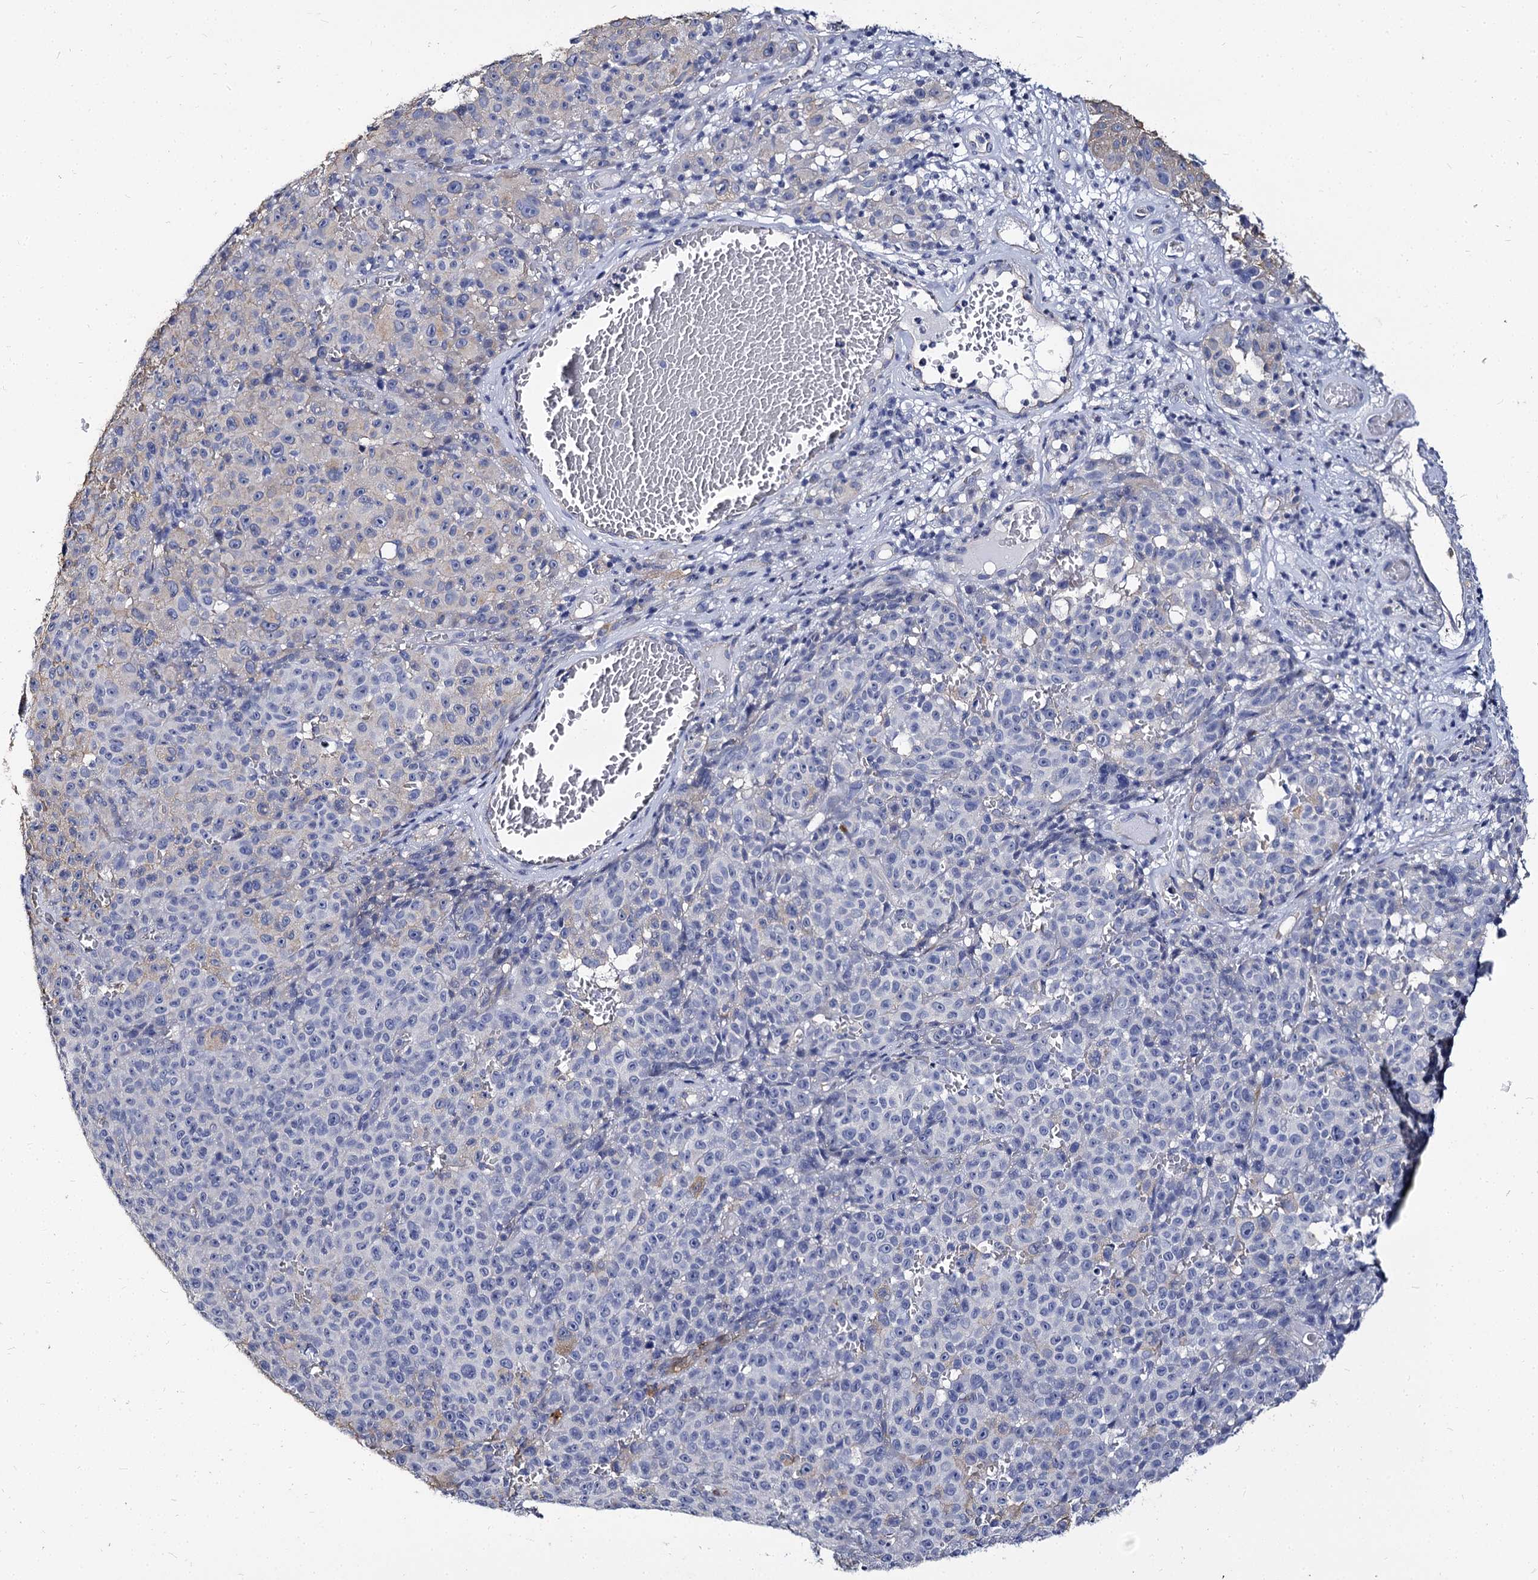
{"staining": {"intensity": "negative", "quantity": "none", "location": "none"}, "tissue": "melanoma", "cell_type": "Tumor cells", "image_type": "cancer", "snomed": [{"axis": "morphology", "description": "Malignant melanoma, NOS"}, {"axis": "topography", "description": "Skin"}], "caption": "Immunohistochemical staining of human malignant melanoma reveals no significant positivity in tumor cells.", "gene": "CBFB", "patient": {"sex": "female", "age": 82}}